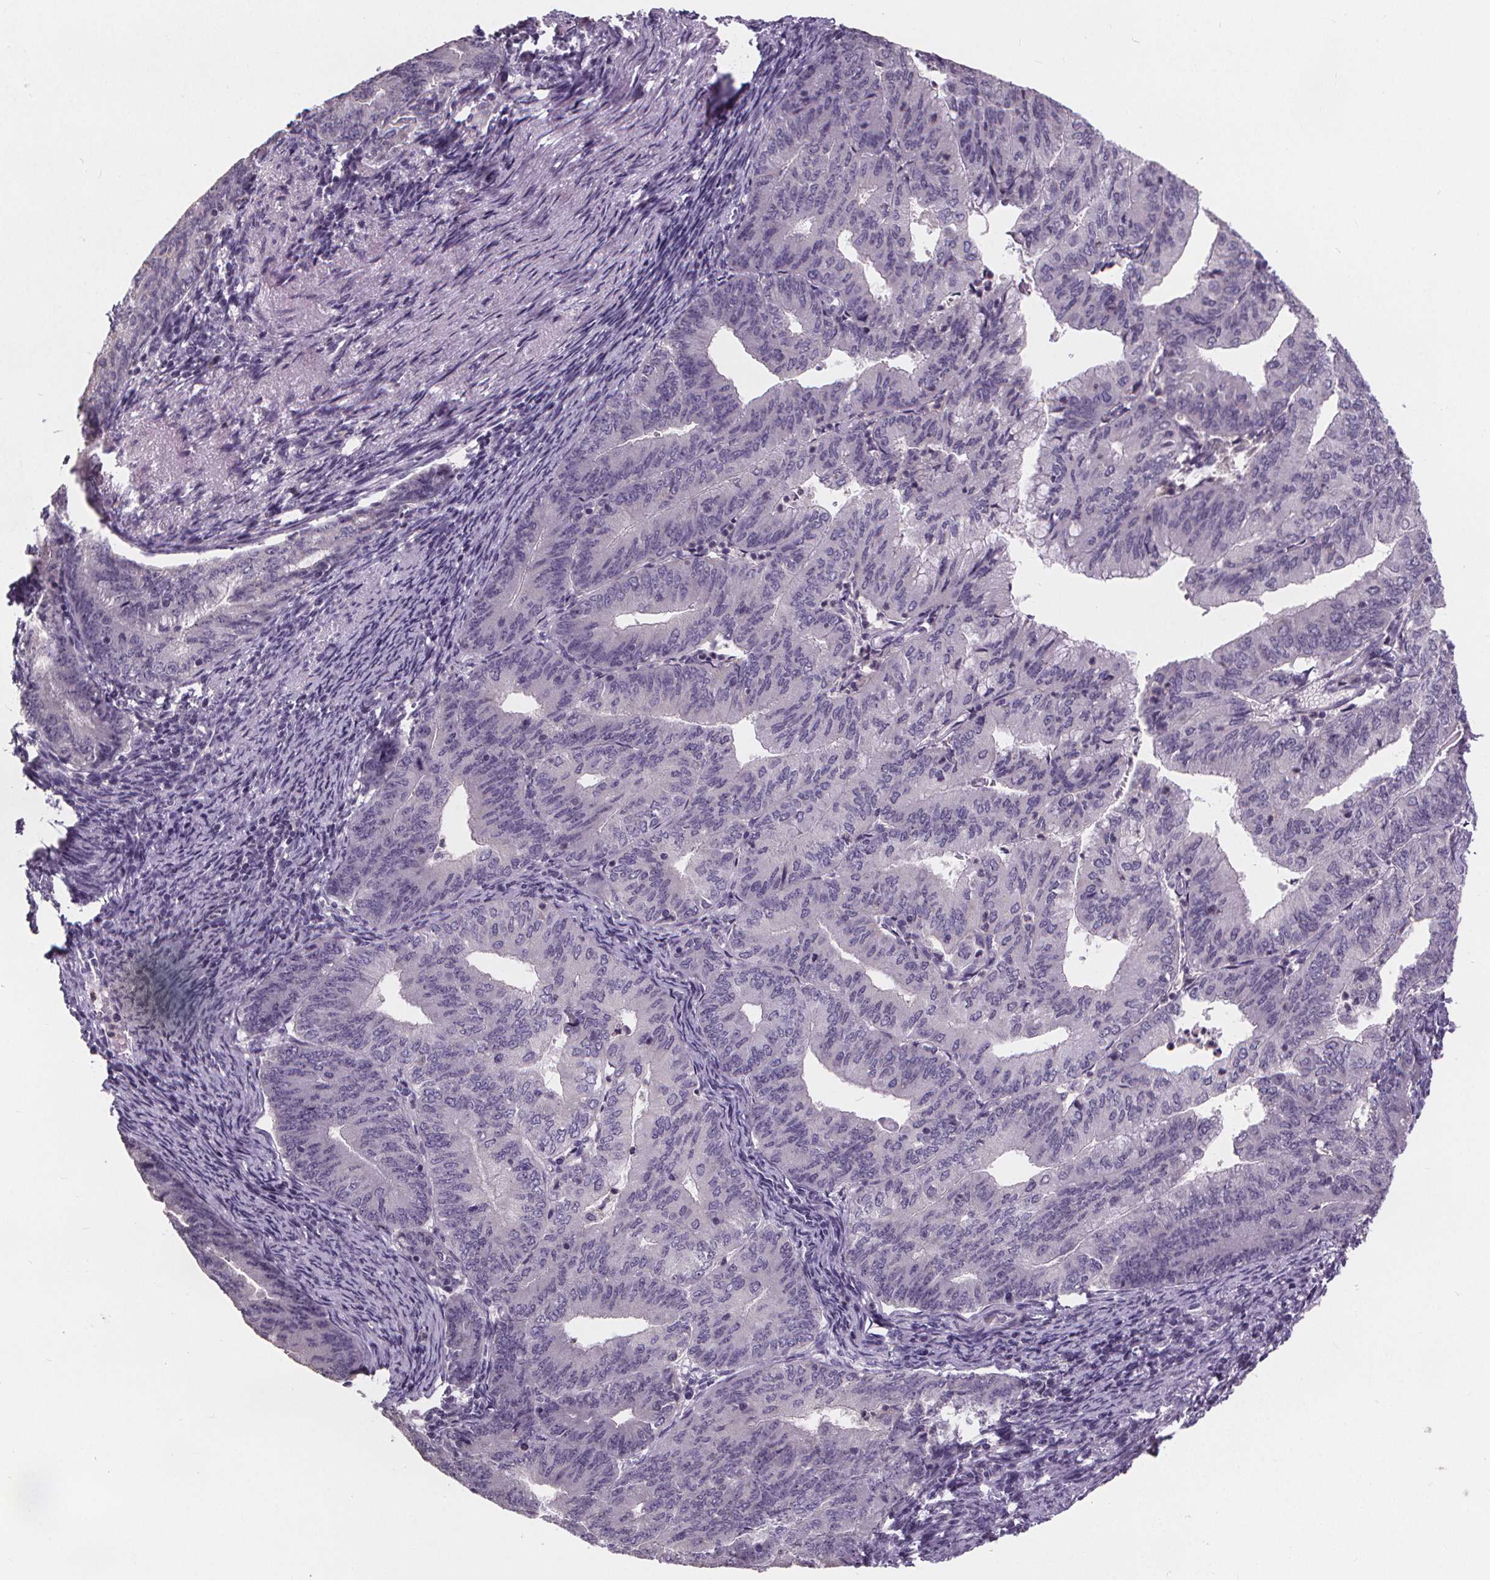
{"staining": {"intensity": "negative", "quantity": "none", "location": "none"}, "tissue": "endometrial cancer", "cell_type": "Tumor cells", "image_type": "cancer", "snomed": [{"axis": "morphology", "description": "Adenocarcinoma, NOS"}, {"axis": "topography", "description": "Endometrium"}], "caption": "High power microscopy photomicrograph of an IHC micrograph of endometrial cancer (adenocarcinoma), revealing no significant positivity in tumor cells.", "gene": "ATP6V1D", "patient": {"sex": "female", "age": 57}}